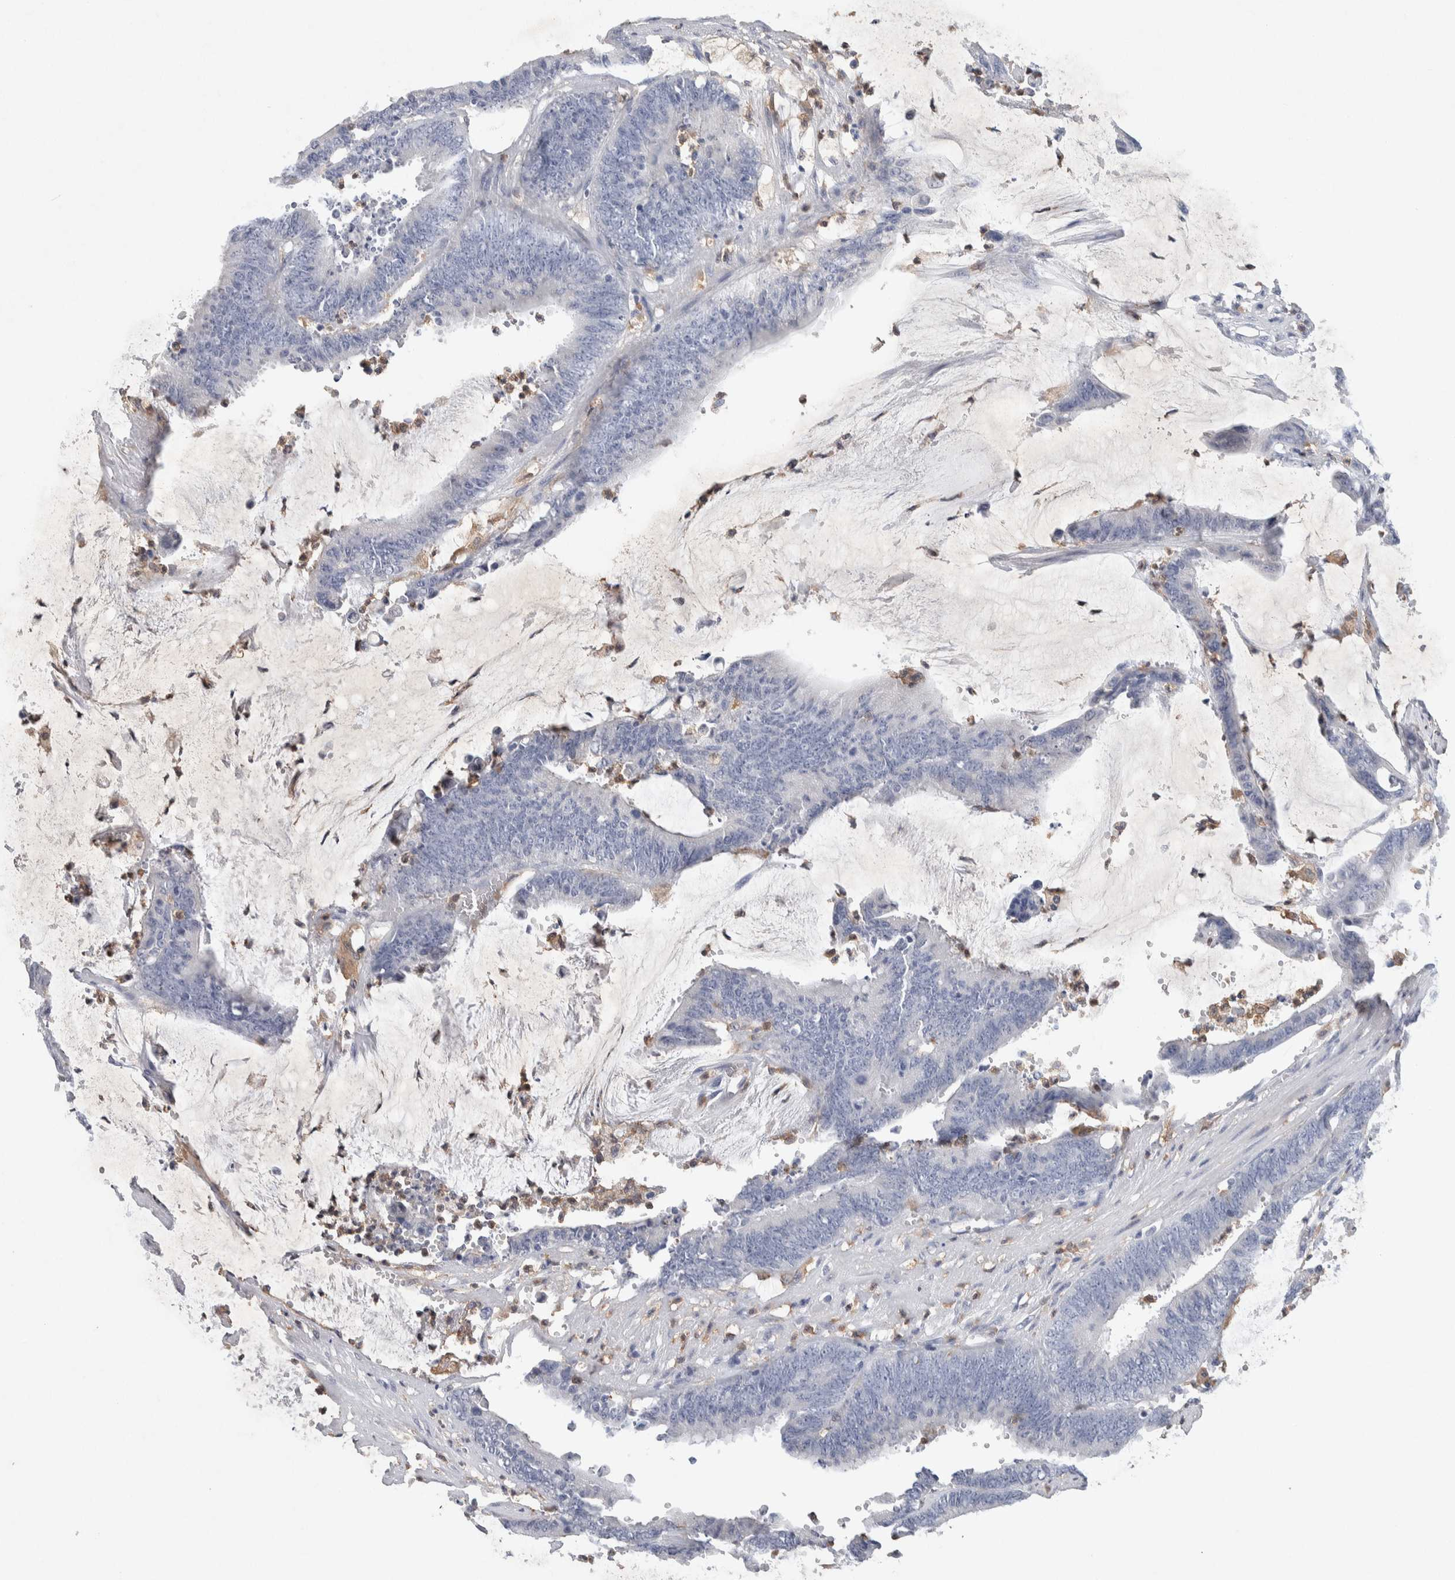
{"staining": {"intensity": "negative", "quantity": "none", "location": "none"}, "tissue": "colorectal cancer", "cell_type": "Tumor cells", "image_type": "cancer", "snomed": [{"axis": "morphology", "description": "Adenocarcinoma, NOS"}, {"axis": "topography", "description": "Rectum"}], "caption": "IHC histopathology image of colorectal cancer stained for a protein (brown), which displays no expression in tumor cells.", "gene": "NCF2", "patient": {"sex": "female", "age": 66}}